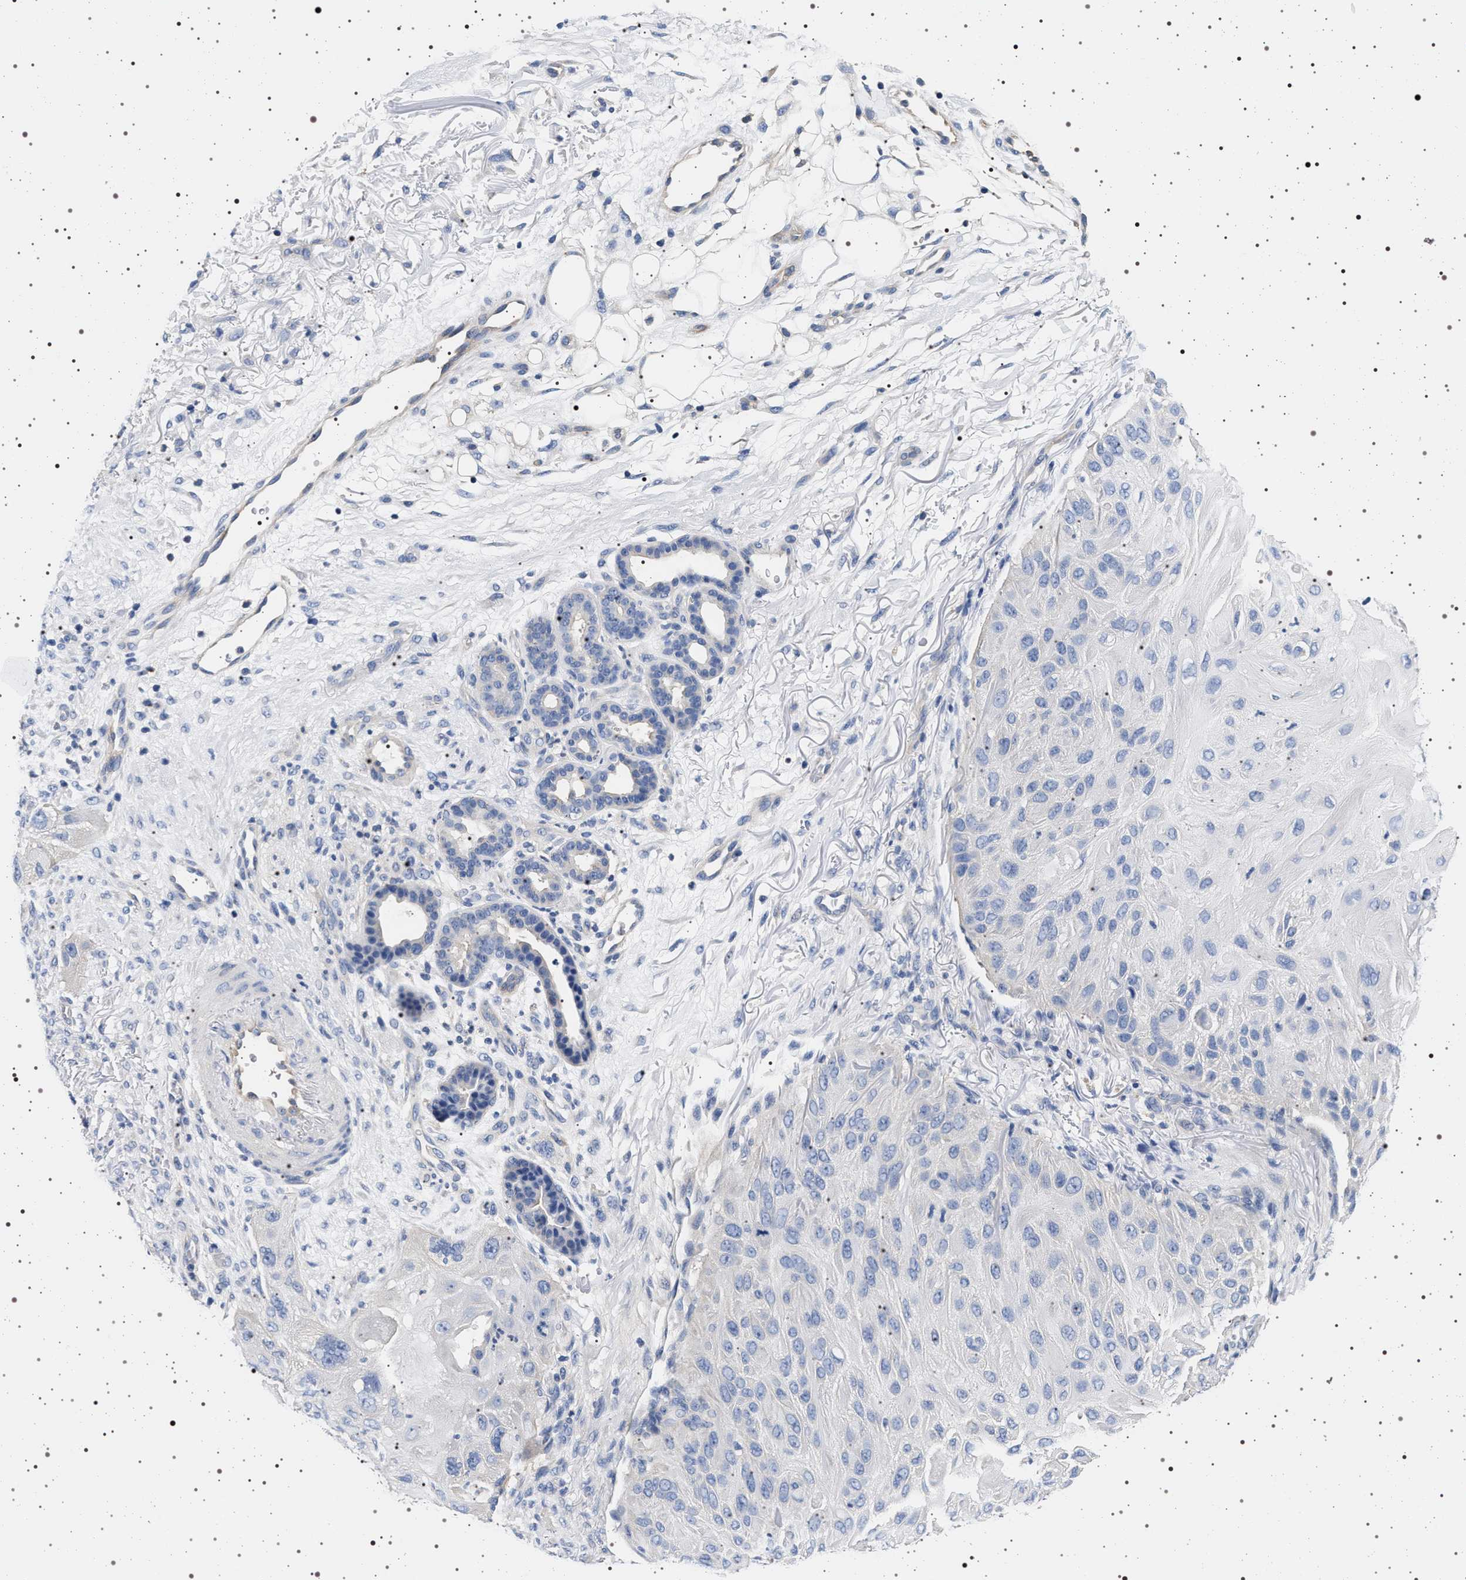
{"staining": {"intensity": "negative", "quantity": "none", "location": "none"}, "tissue": "skin cancer", "cell_type": "Tumor cells", "image_type": "cancer", "snomed": [{"axis": "morphology", "description": "Squamous cell carcinoma, NOS"}, {"axis": "topography", "description": "Skin"}], "caption": "Immunohistochemical staining of skin squamous cell carcinoma reveals no significant positivity in tumor cells.", "gene": "HSD17B1", "patient": {"sex": "female", "age": 77}}